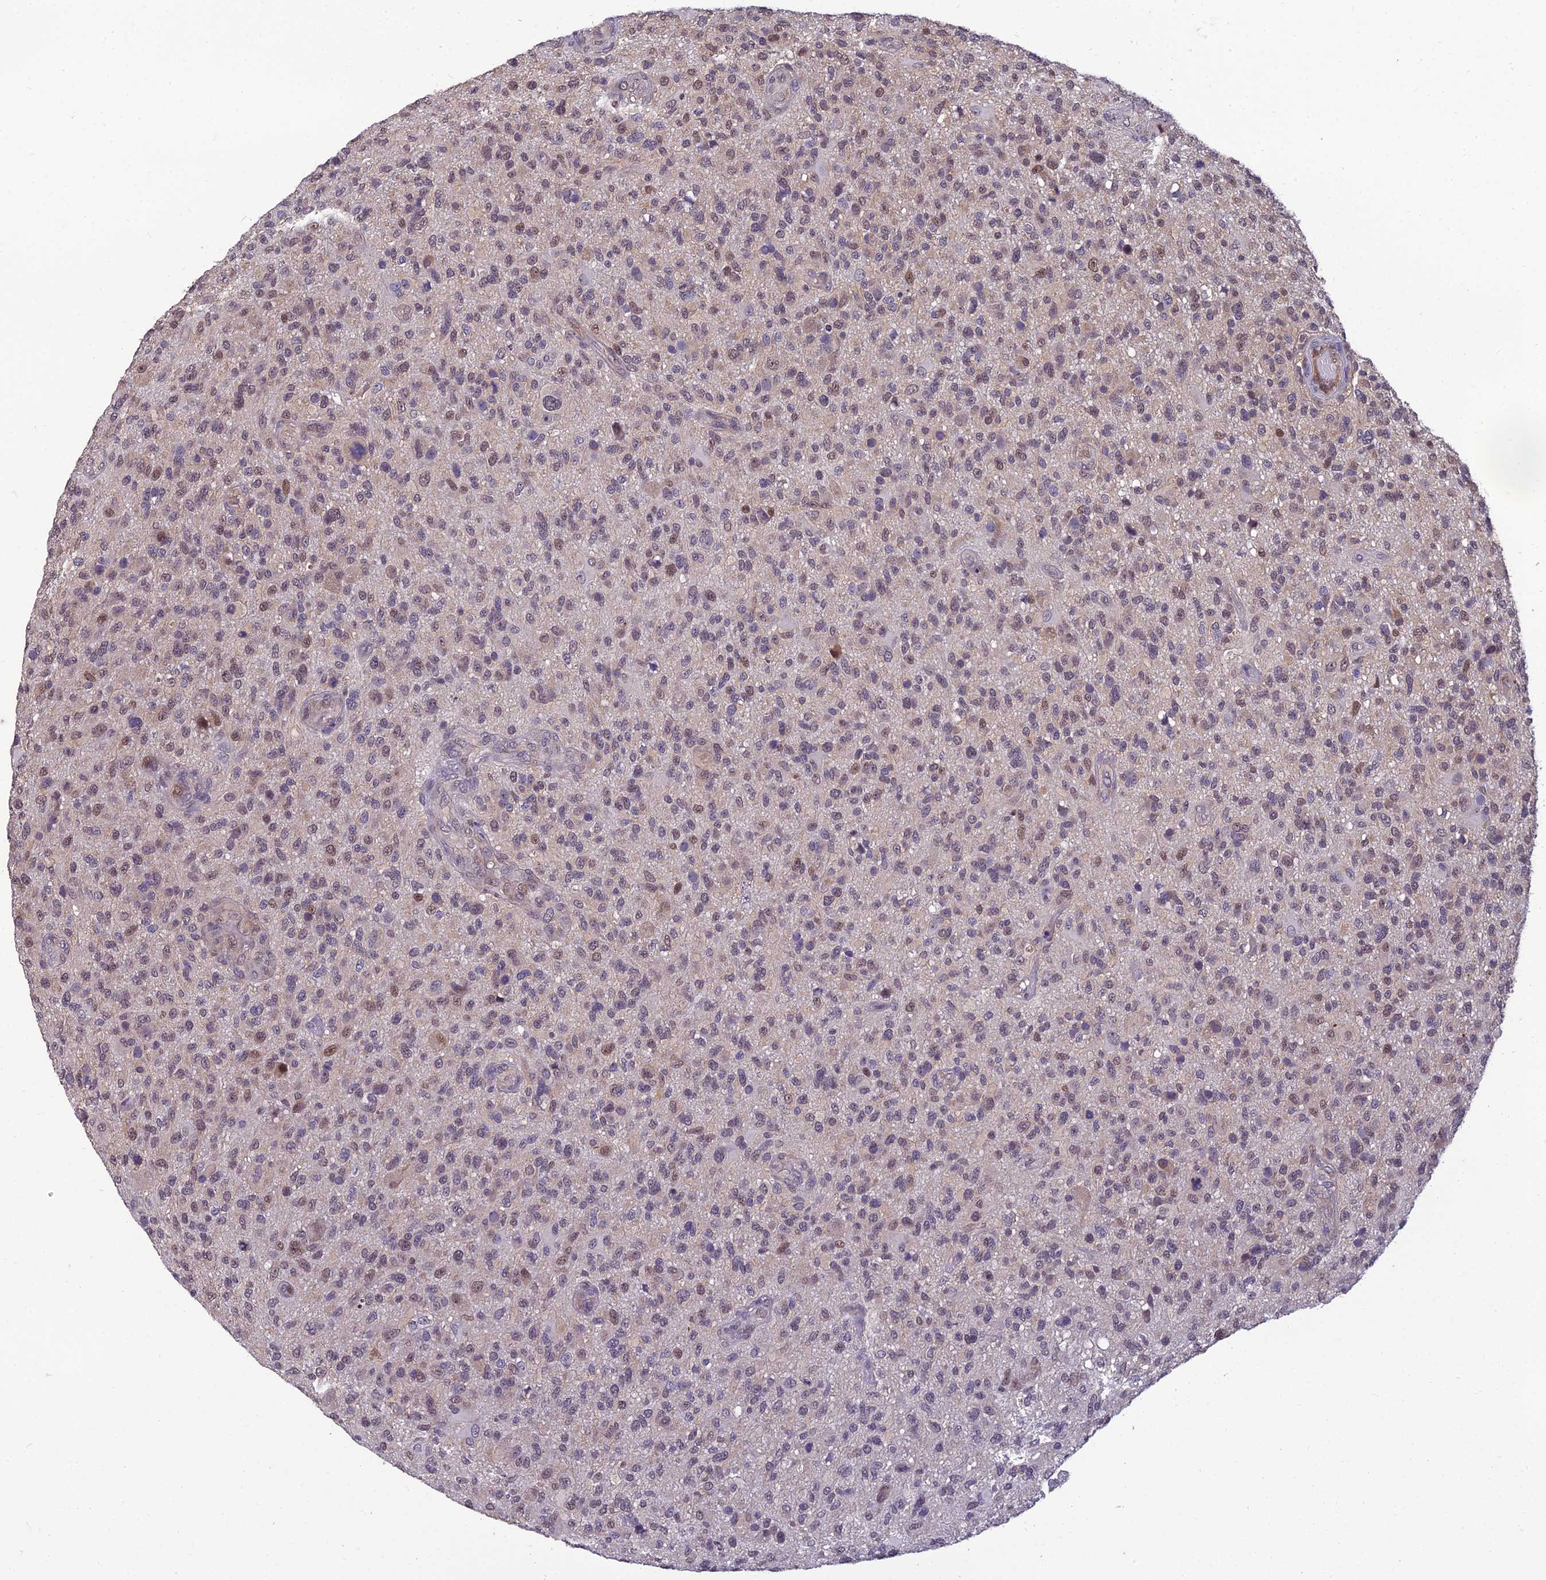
{"staining": {"intensity": "moderate", "quantity": "<25%", "location": "nuclear"}, "tissue": "glioma", "cell_type": "Tumor cells", "image_type": "cancer", "snomed": [{"axis": "morphology", "description": "Glioma, malignant, High grade"}, {"axis": "topography", "description": "Brain"}], "caption": "A micrograph of human malignant high-grade glioma stained for a protein shows moderate nuclear brown staining in tumor cells.", "gene": "GRWD1", "patient": {"sex": "male", "age": 47}}